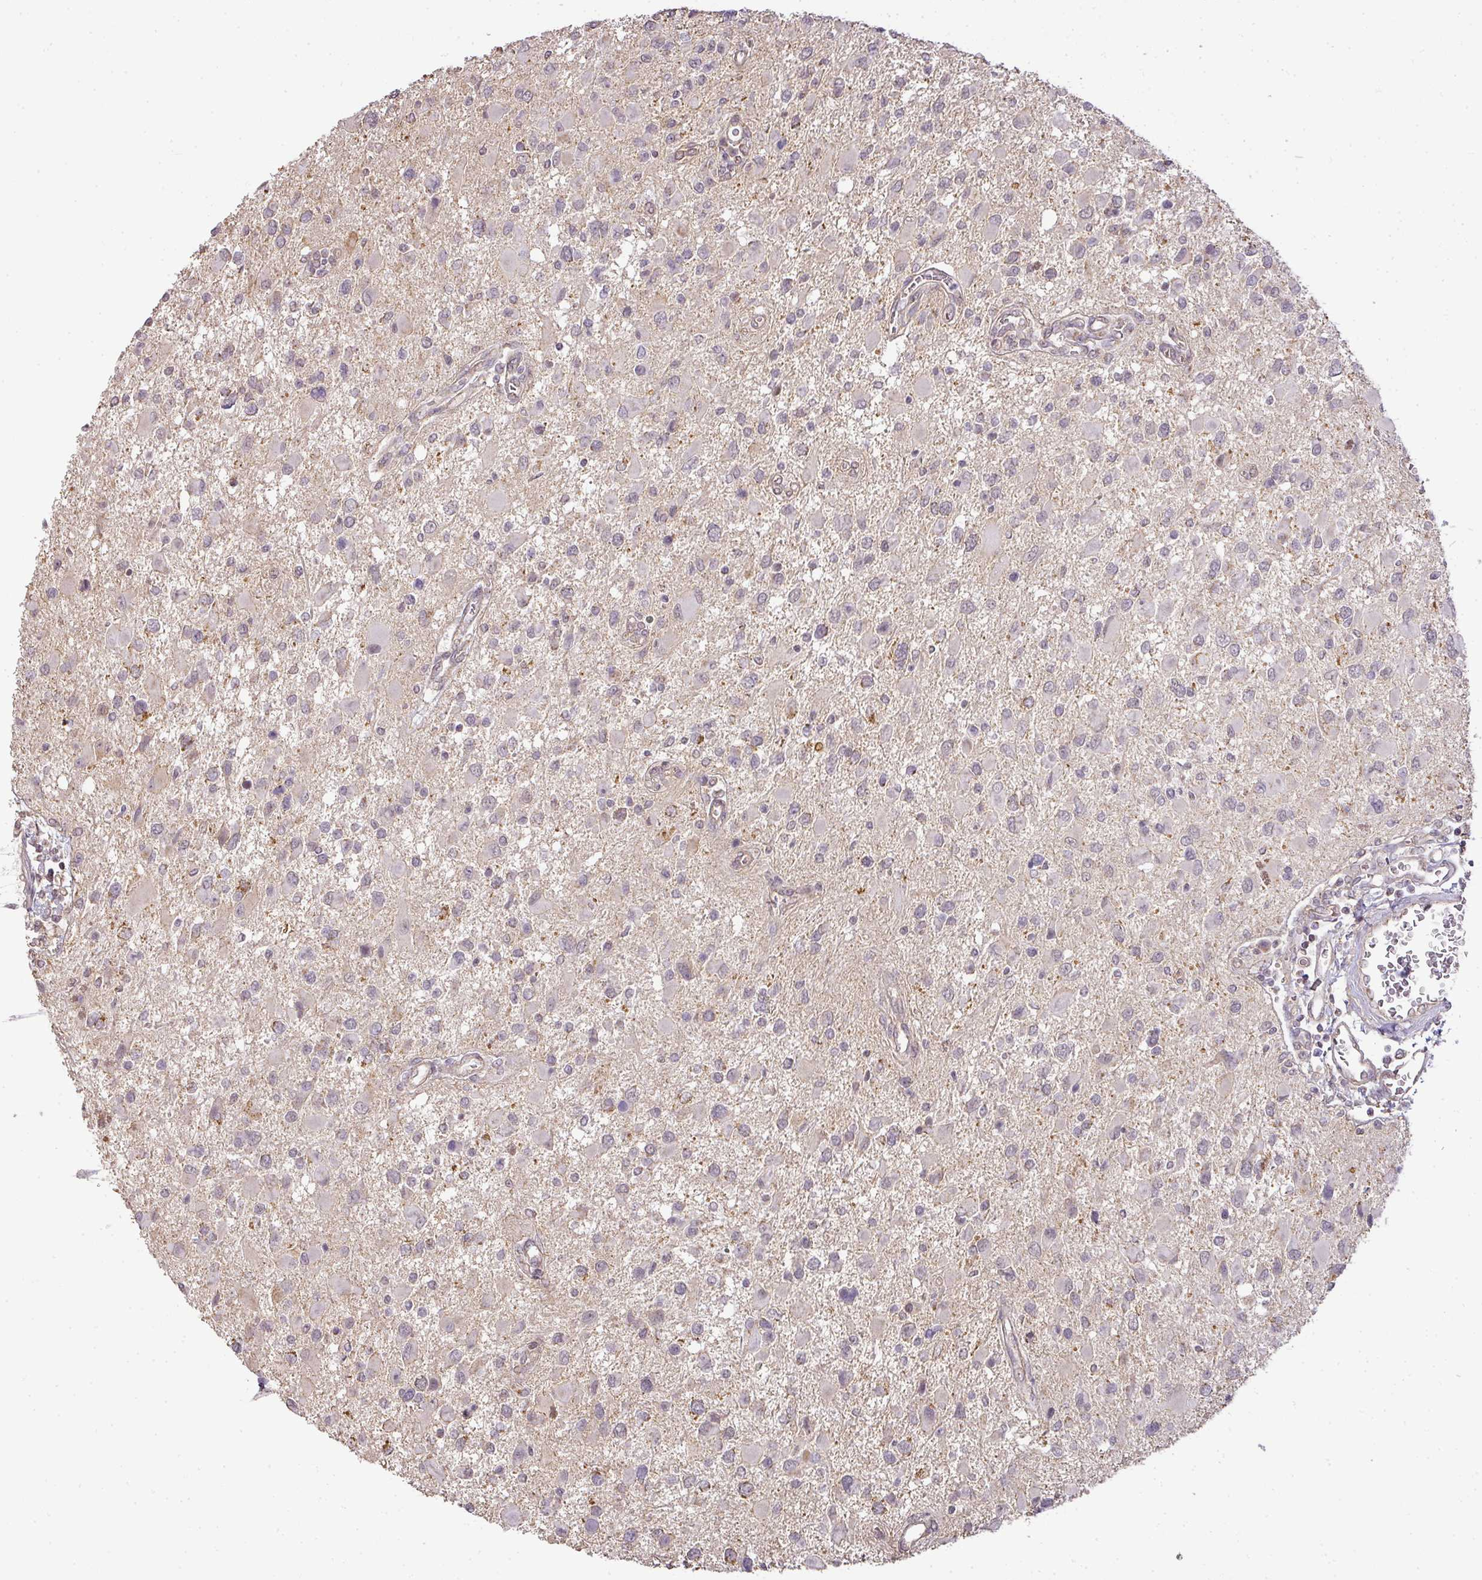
{"staining": {"intensity": "negative", "quantity": "none", "location": "none"}, "tissue": "glioma", "cell_type": "Tumor cells", "image_type": "cancer", "snomed": [{"axis": "morphology", "description": "Glioma, malignant, High grade"}, {"axis": "topography", "description": "Brain"}], "caption": "This is a photomicrograph of immunohistochemistry (IHC) staining of high-grade glioma (malignant), which shows no expression in tumor cells. The staining was performed using DAB (3,3'-diaminobenzidine) to visualize the protein expression in brown, while the nuclei were stained in blue with hematoxylin (Magnification: 20x).", "gene": "MYOM2", "patient": {"sex": "male", "age": 53}}